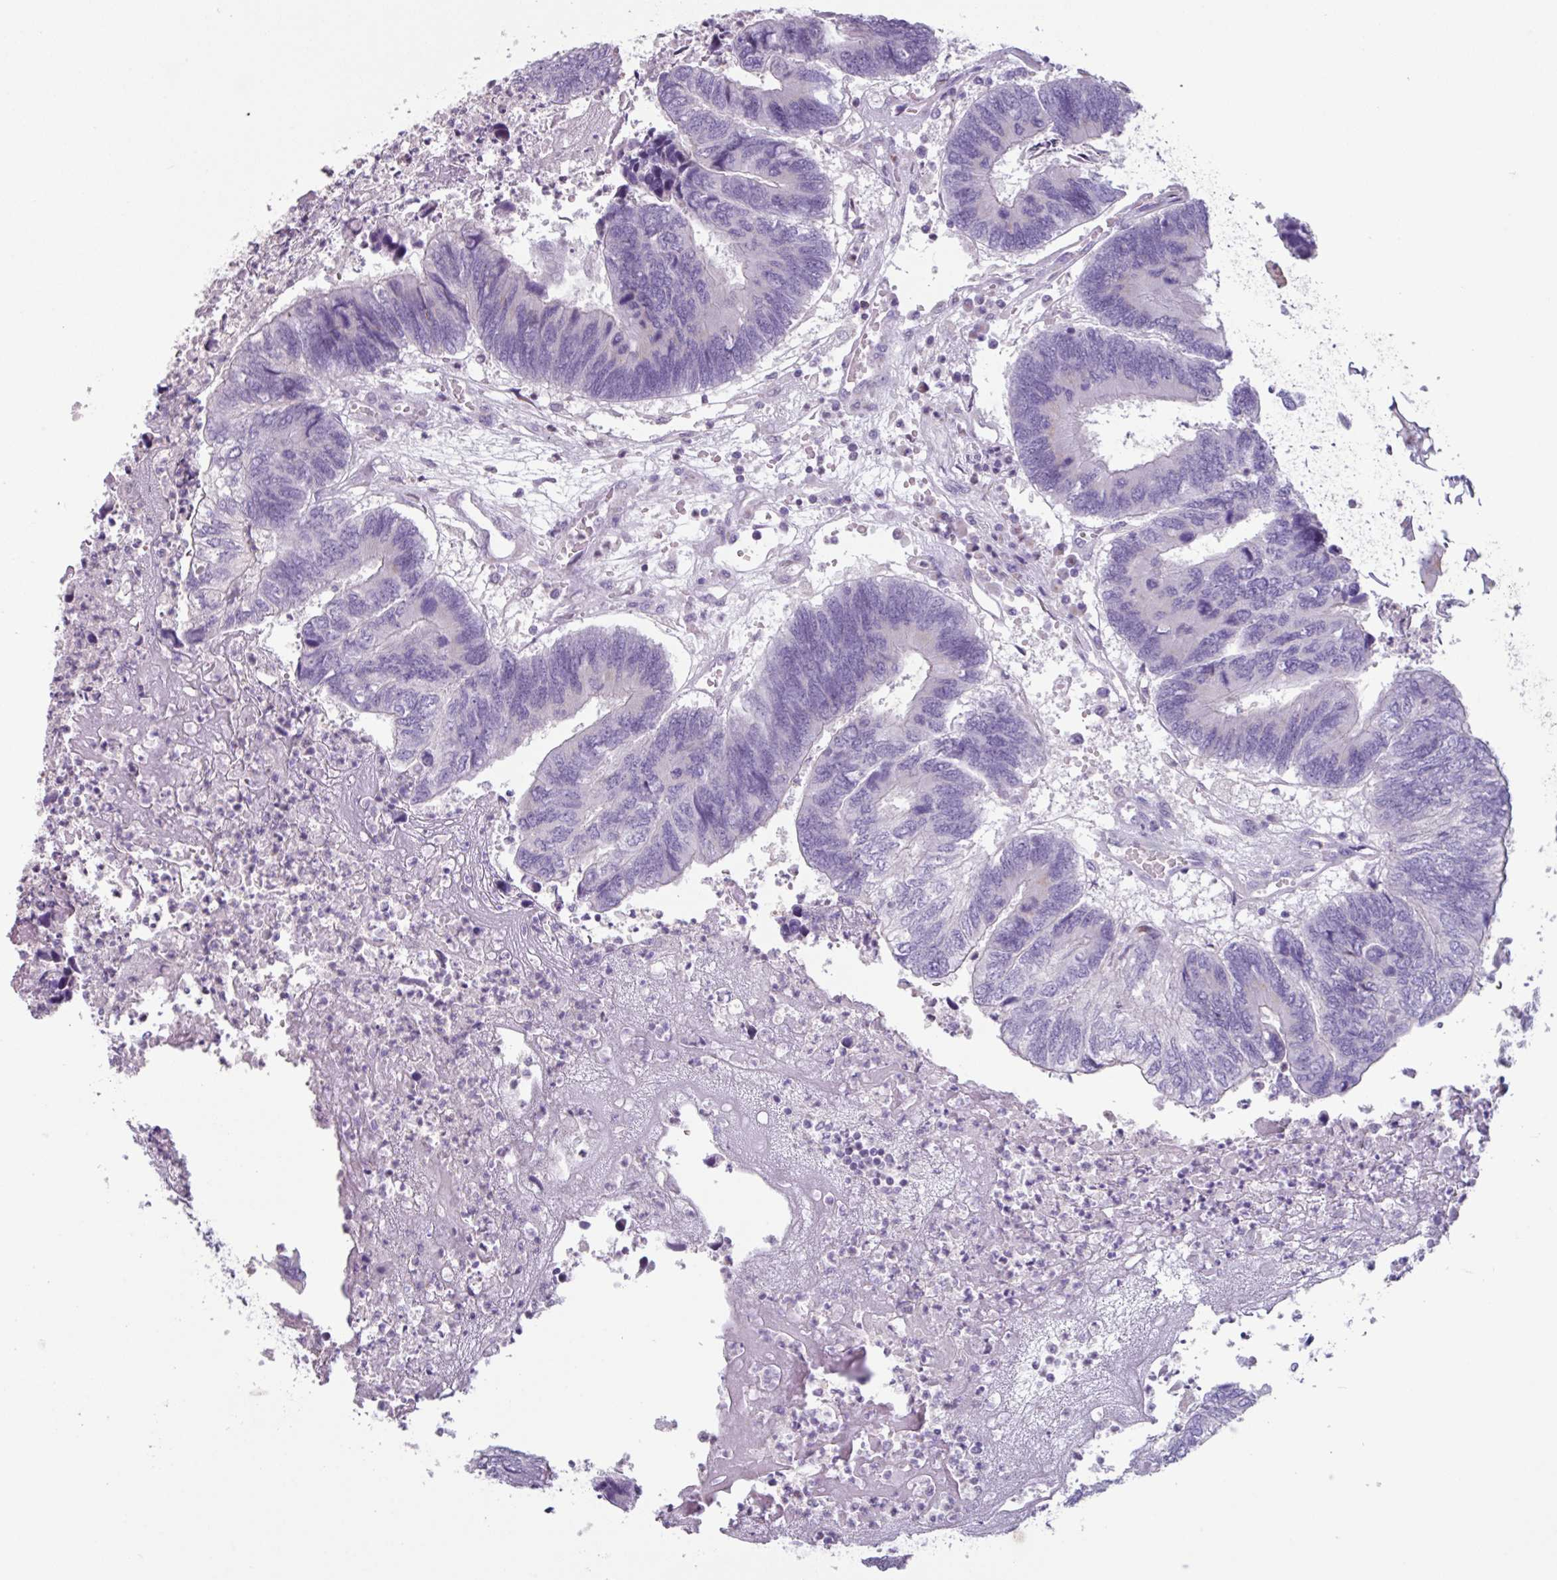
{"staining": {"intensity": "weak", "quantity": "<25%", "location": "cytoplasmic/membranous"}, "tissue": "colorectal cancer", "cell_type": "Tumor cells", "image_type": "cancer", "snomed": [{"axis": "morphology", "description": "Adenocarcinoma, NOS"}, {"axis": "topography", "description": "Colon"}], "caption": "IHC of colorectal adenocarcinoma displays no positivity in tumor cells.", "gene": "ADGRE1", "patient": {"sex": "female", "age": 67}}